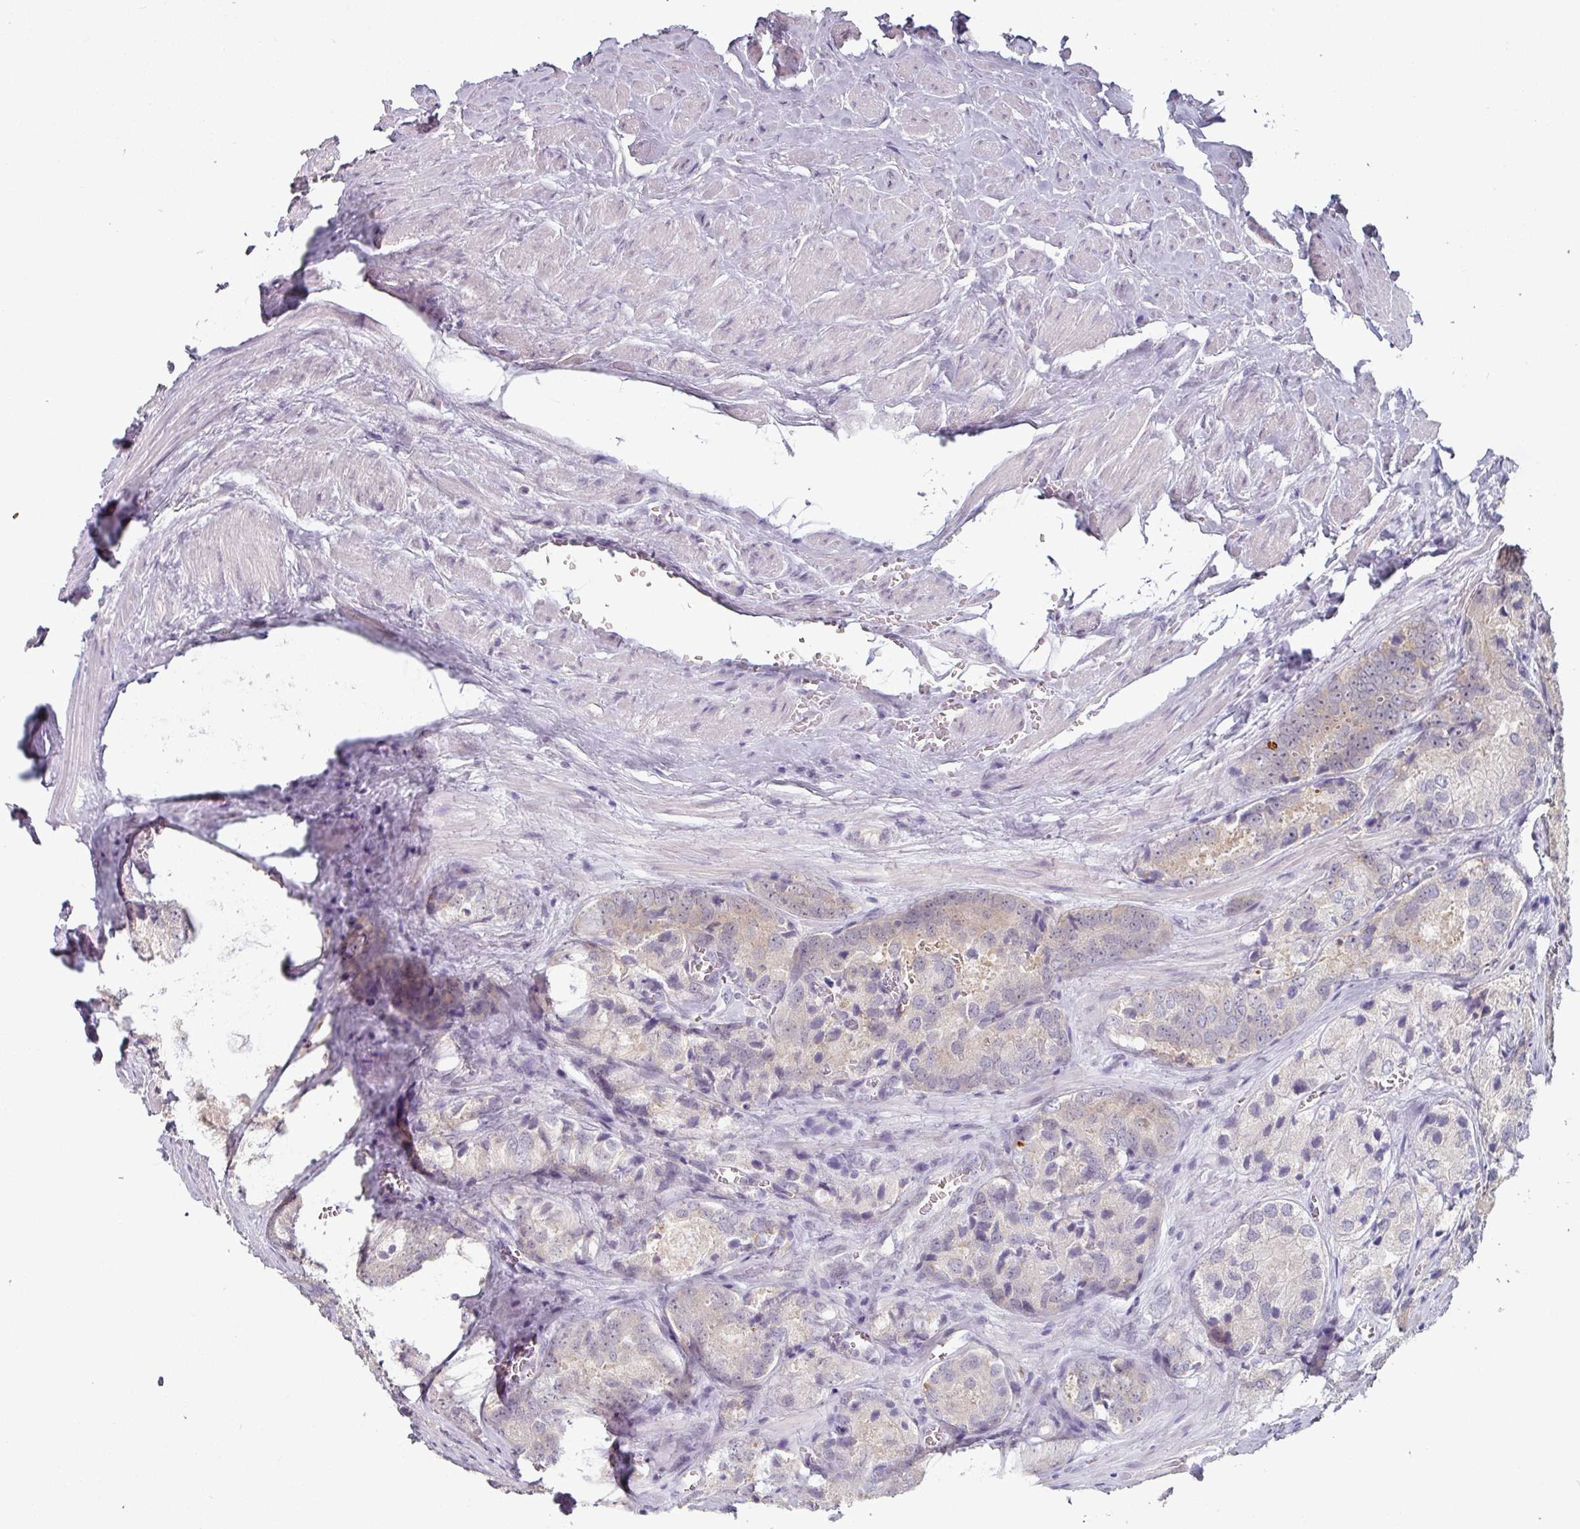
{"staining": {"intensity": "negative", "quantity": "none", "location": "none"}, "tissue": "prostate cancer", "cell_type": "Tumor cells", "image_type": "cancer", "snomed": [{"axis": "morphology", "description": "Adenocarcinoma, Low grade"}, {"axis": "topography", "description": "Prostate"}], "caption": "Immunohistochemistry (IHC) photomicrograph of prostate adenocarcinoma (low-grade) stained for a protein (brown), which reveals no positivity in tumor cells.", "gene": "ZBTB6", "patient": {"sex": "male", "age": 68}}